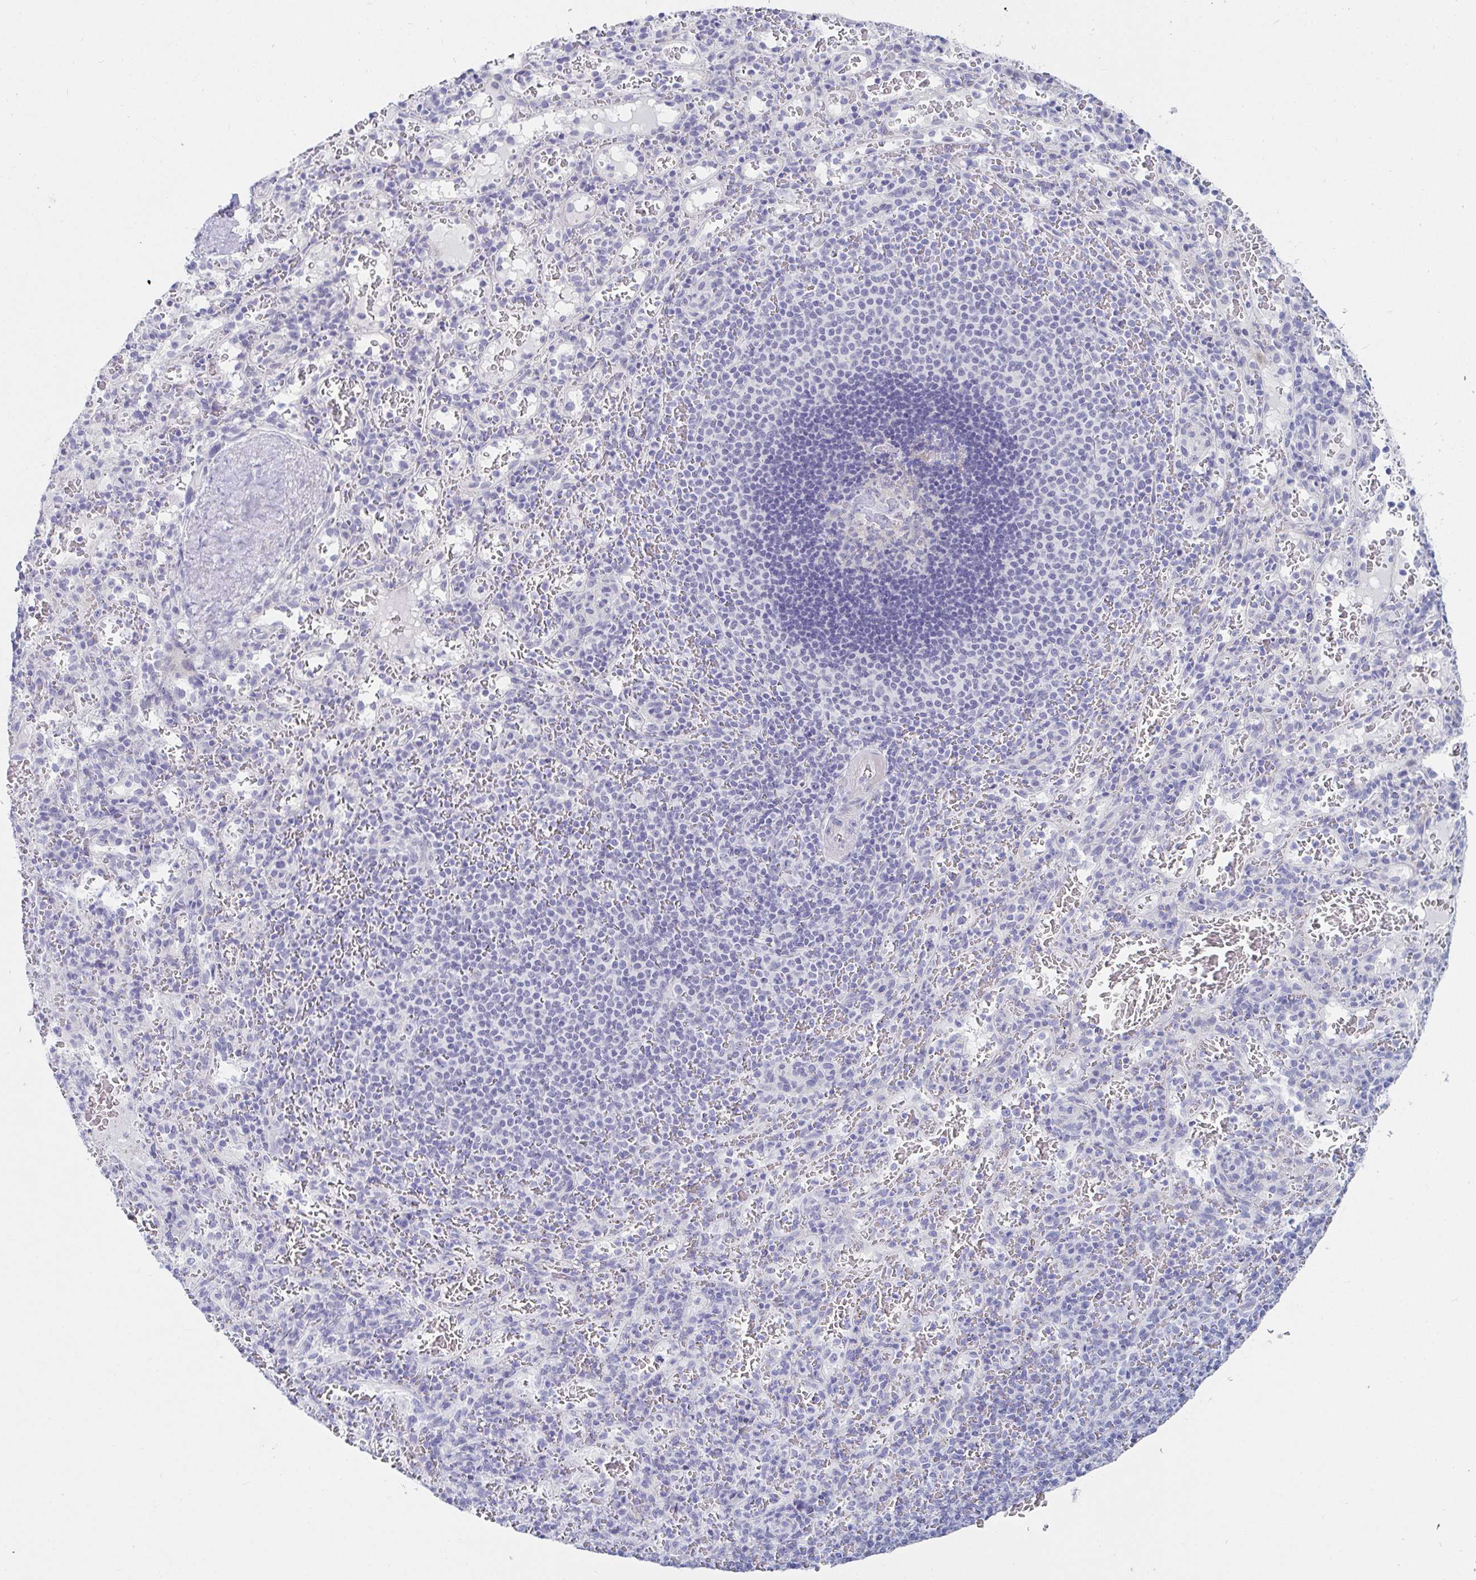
{"staining": {"intensity": "negative", "quantity": "none", "location": "none"}, "tissue": "spleen", "cell_type": "Cells in red pulp", "image_type": "normal", "snomed": [{"axis": "morphology", "description": "Normal tissue, NOS"}, {"axis": "topography", "description": "Spleen"}], "caption": "Protein analysis of normal spleen shows no significant positivity in cells in red pulp. (Brightfield microscopy of DAB (3,3'-diaminobenzidine) IHC at high magnification).", "gene": "OR10K1", "patient": {"sex": "male", "age": 57}}